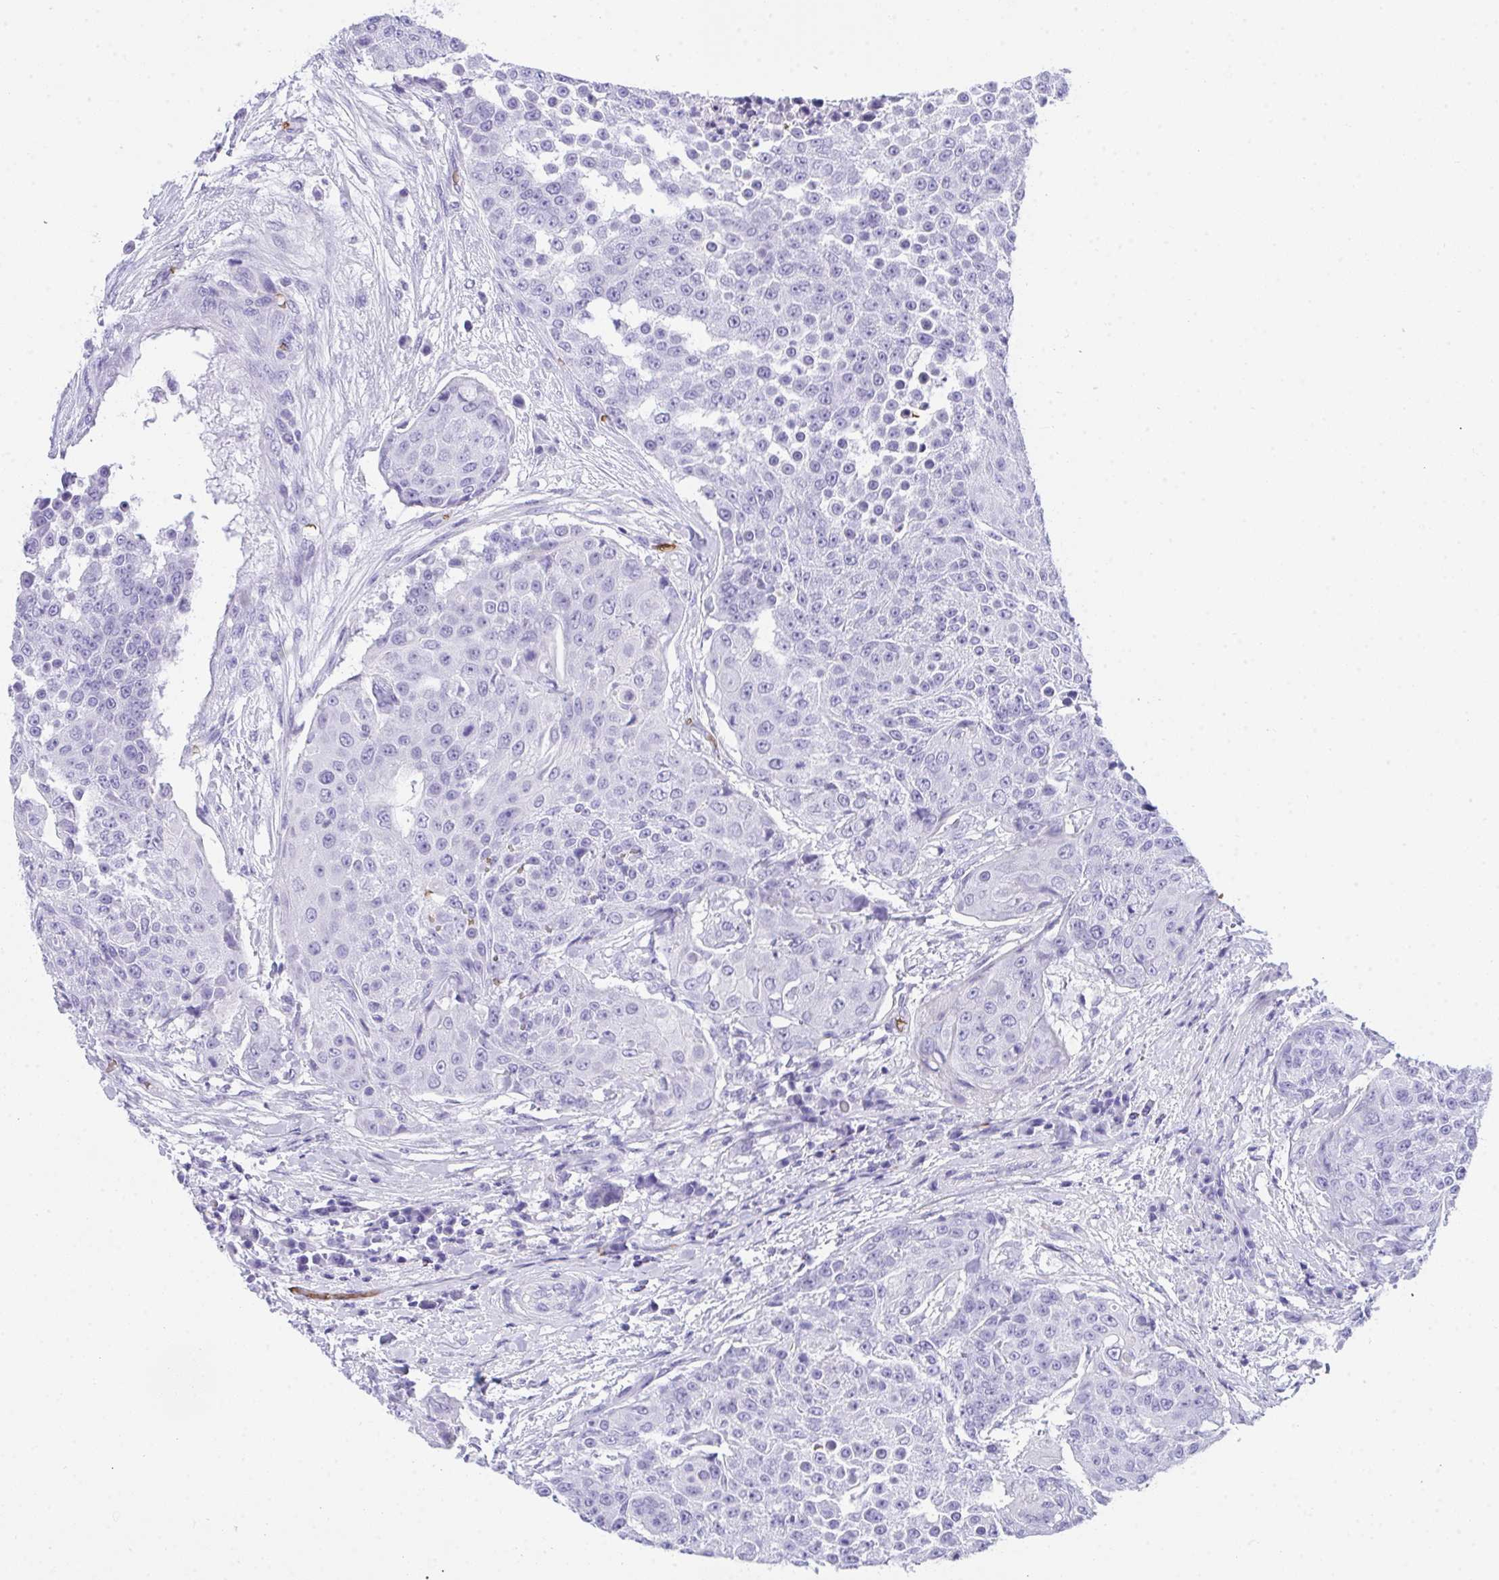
{"staining": {"intensity": "negative", "quantity": "none", "location": "none"}, "tissue": "urothelial cancer", "cell_type": "Tumor cells", "image_type": "cancer", "snomed": [{"axis": "morphology", "description": "Urothelial carcinoma, High grade"}, {"axis": "topography", "description": "Urinary bladder"}], "caption": "Urothelial cancer was stained to show a protein in brown. There is no significant expression in tumor cells. (DAB (3,3'-diaminobenzidine) immunohistochemistry, high magnification).", "gene": "ANK1", "patient": {"sex": "female", "age": 63}}